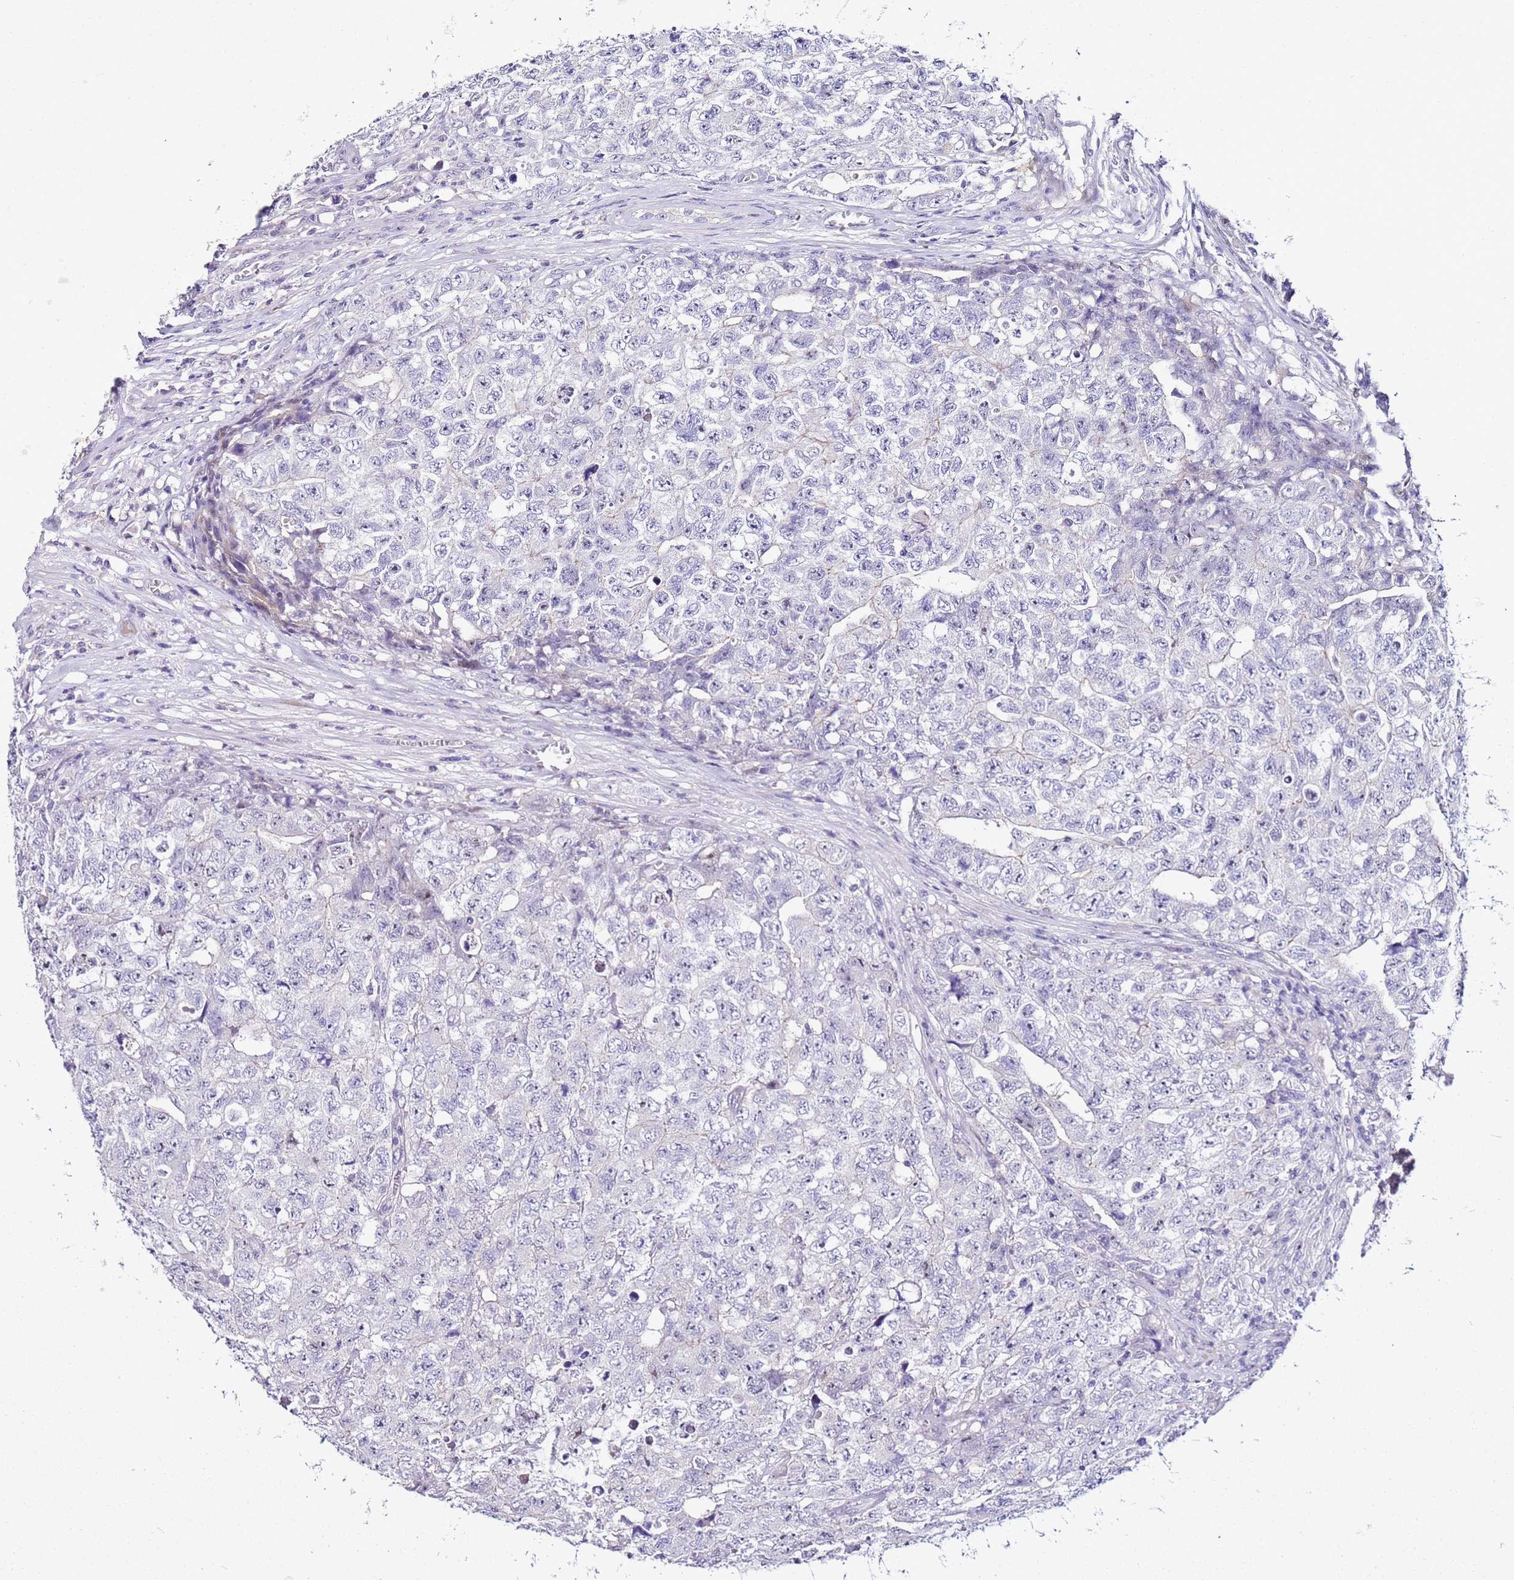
{"staining": {"intensity": "negative", "quantity": "none", "location": "none"}, "tissue": "testis cancer", "cell_type": "Tumor cells", "image_type": "cancer", "snomed": [{"axis": "morphology", "description": "Carcinoma, Embryonal, NOS"}, {"axis": "topography", "description": "Testis"}], "caption": "High magnification brightfield microscopy of testis cancer (embryonal carcinoma) stained with DAB (3,3'-diaminobenzidine) (brown) and counterstained with hematoxylin (blue): tumor cells show no significant positivity. (DAB (3,3'-diaminobenzidine) immunohistochemistry (IHC) visualized using brightfield microscopy, high magnification).", "gene": "HGD", "patient": {"sex": "male", "age": 31}}